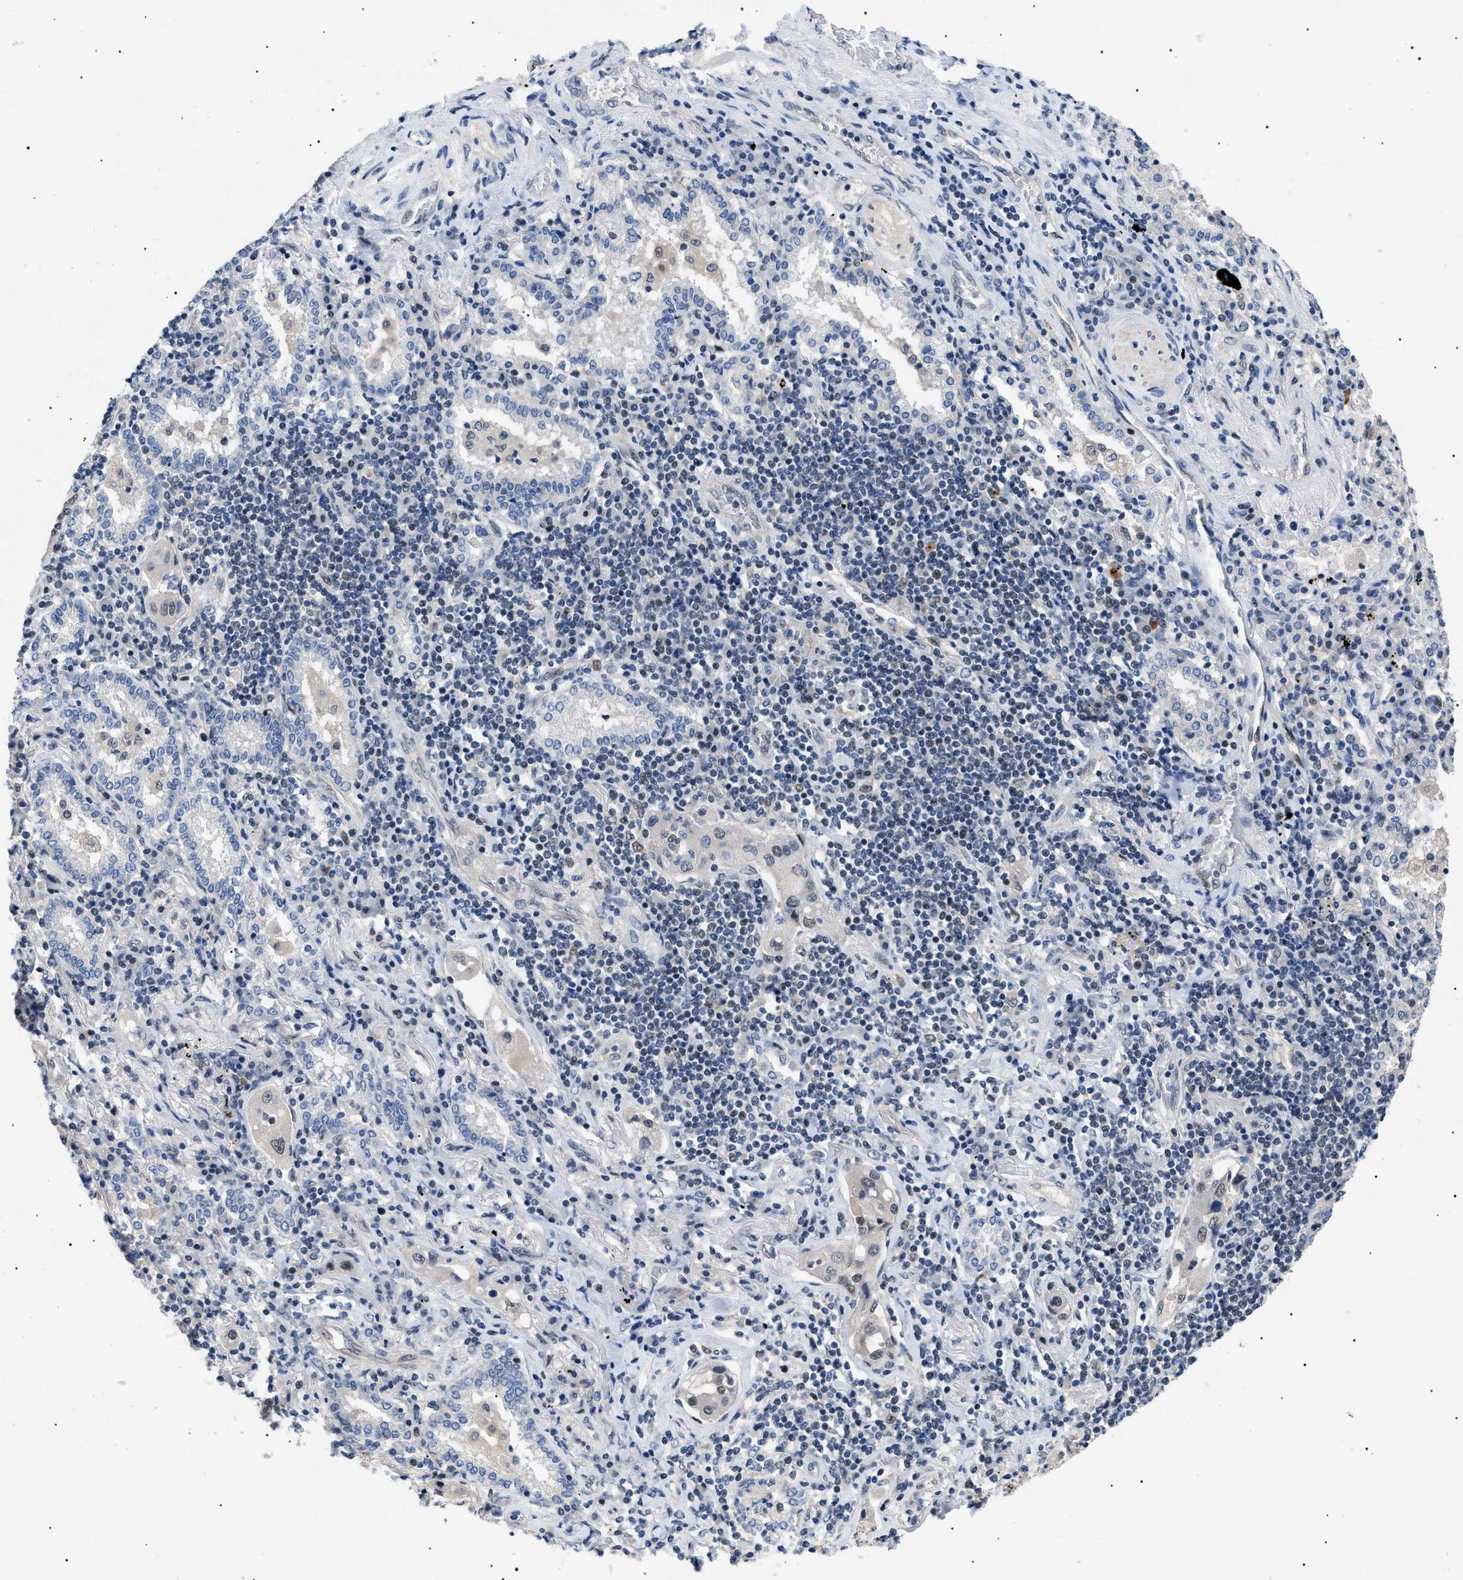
{"staining": {"intensity": "negative", "quantity": "none", "location": "none"}, "tissue": "lung cancer", "cell_type": "Tumor cells", "image_type": "cancer", "snomed": [{"axis": "morphology", "description": "Adenocarcinoma, NOS"}, {"axis": "topography", "description": "Lung"}], "caption": "Tumor cells are negative for brown protein staining in lung cancer.", "gene": "GARRE1", "patient": {"sex": "female", "age": 65}}